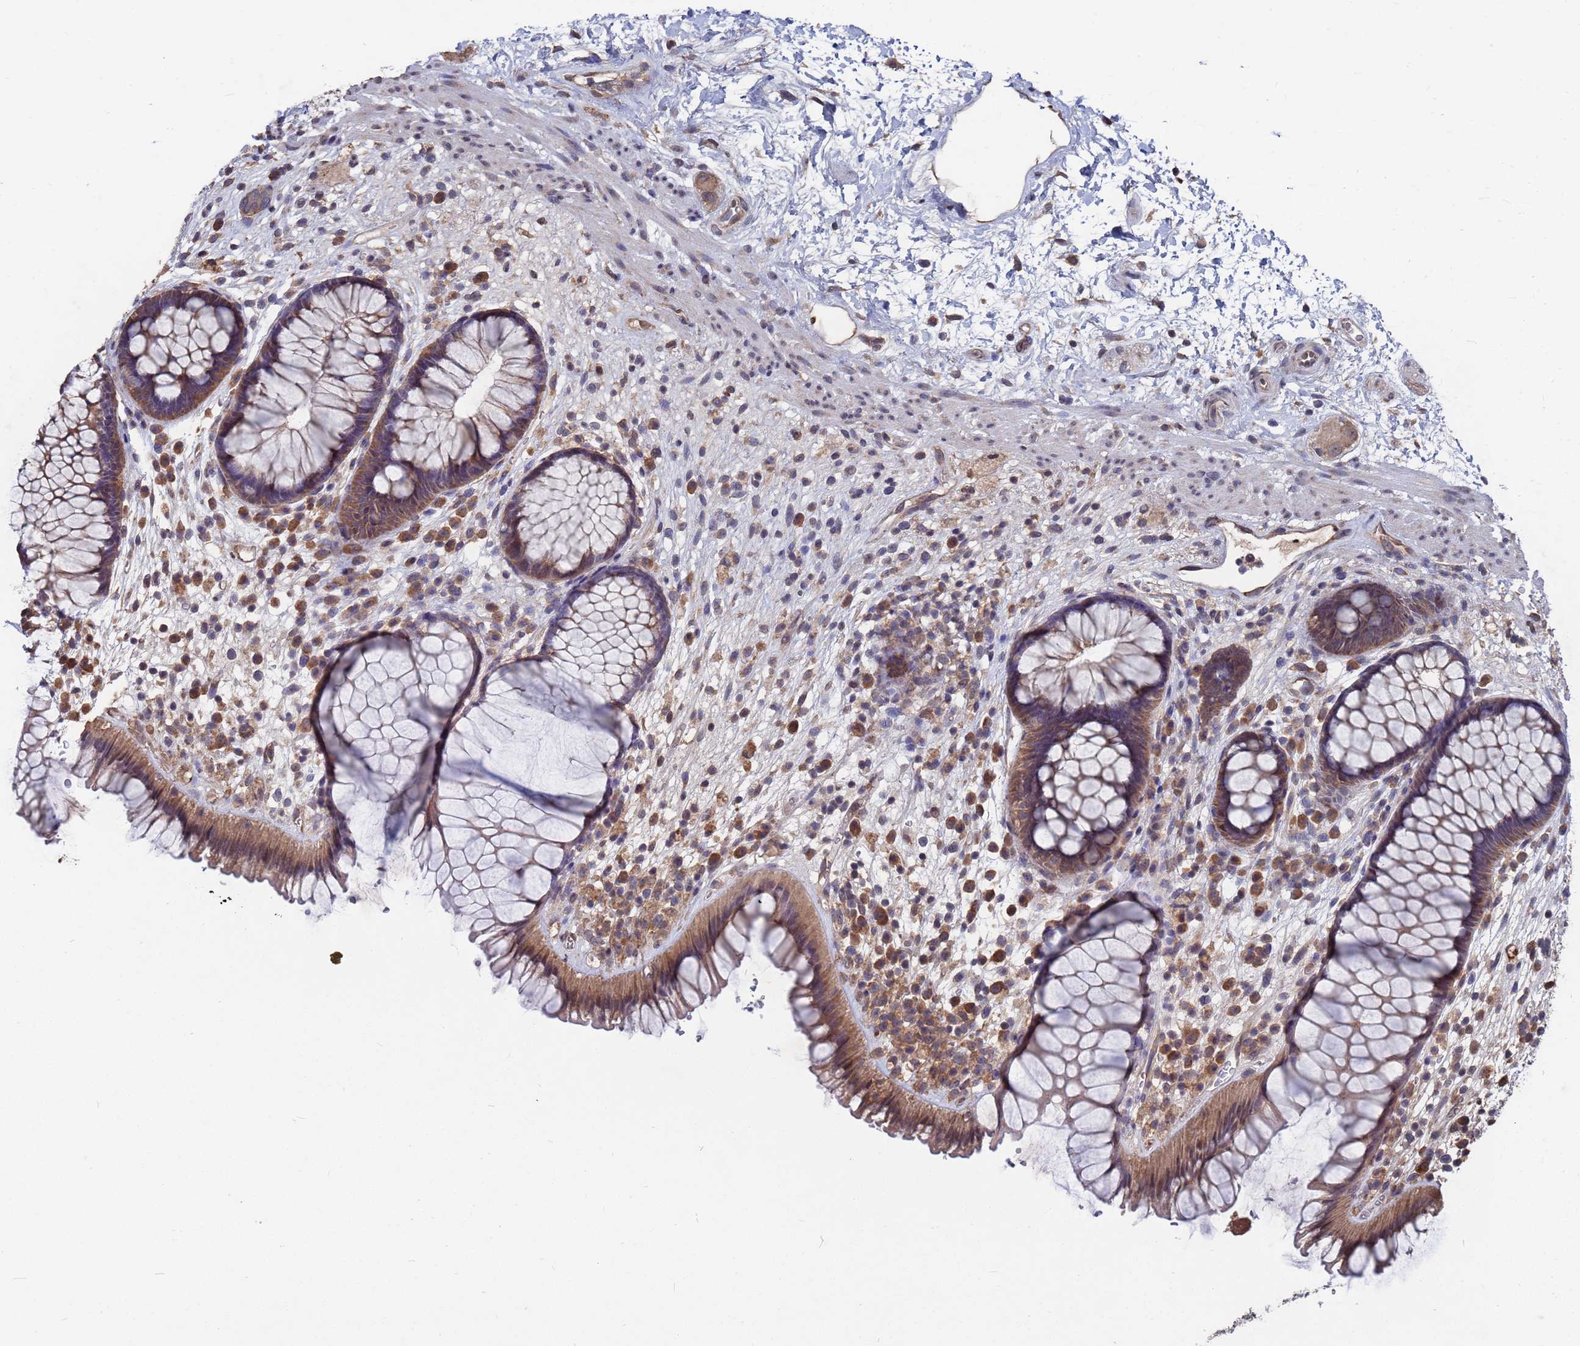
{"staining": {"intensity": "moderate", "quantity": ">75%", "location": "cytoplasmic/membranous"}, "tissue": "rectum", "cell_type": "Glandular cells", "image_type": "normal", "snomed": [{"axis": "morphology", "description": "Normal tissue, NOS"}, {"axis": "topography", "description": "Rectum"}], "caption": "A brown stain shows moderate cytoplasmic/membranous staining of a protein in glandular cells of benign rectum.", "gene": "CFAP119", "patient": {"sex": "male", "age": 51}}